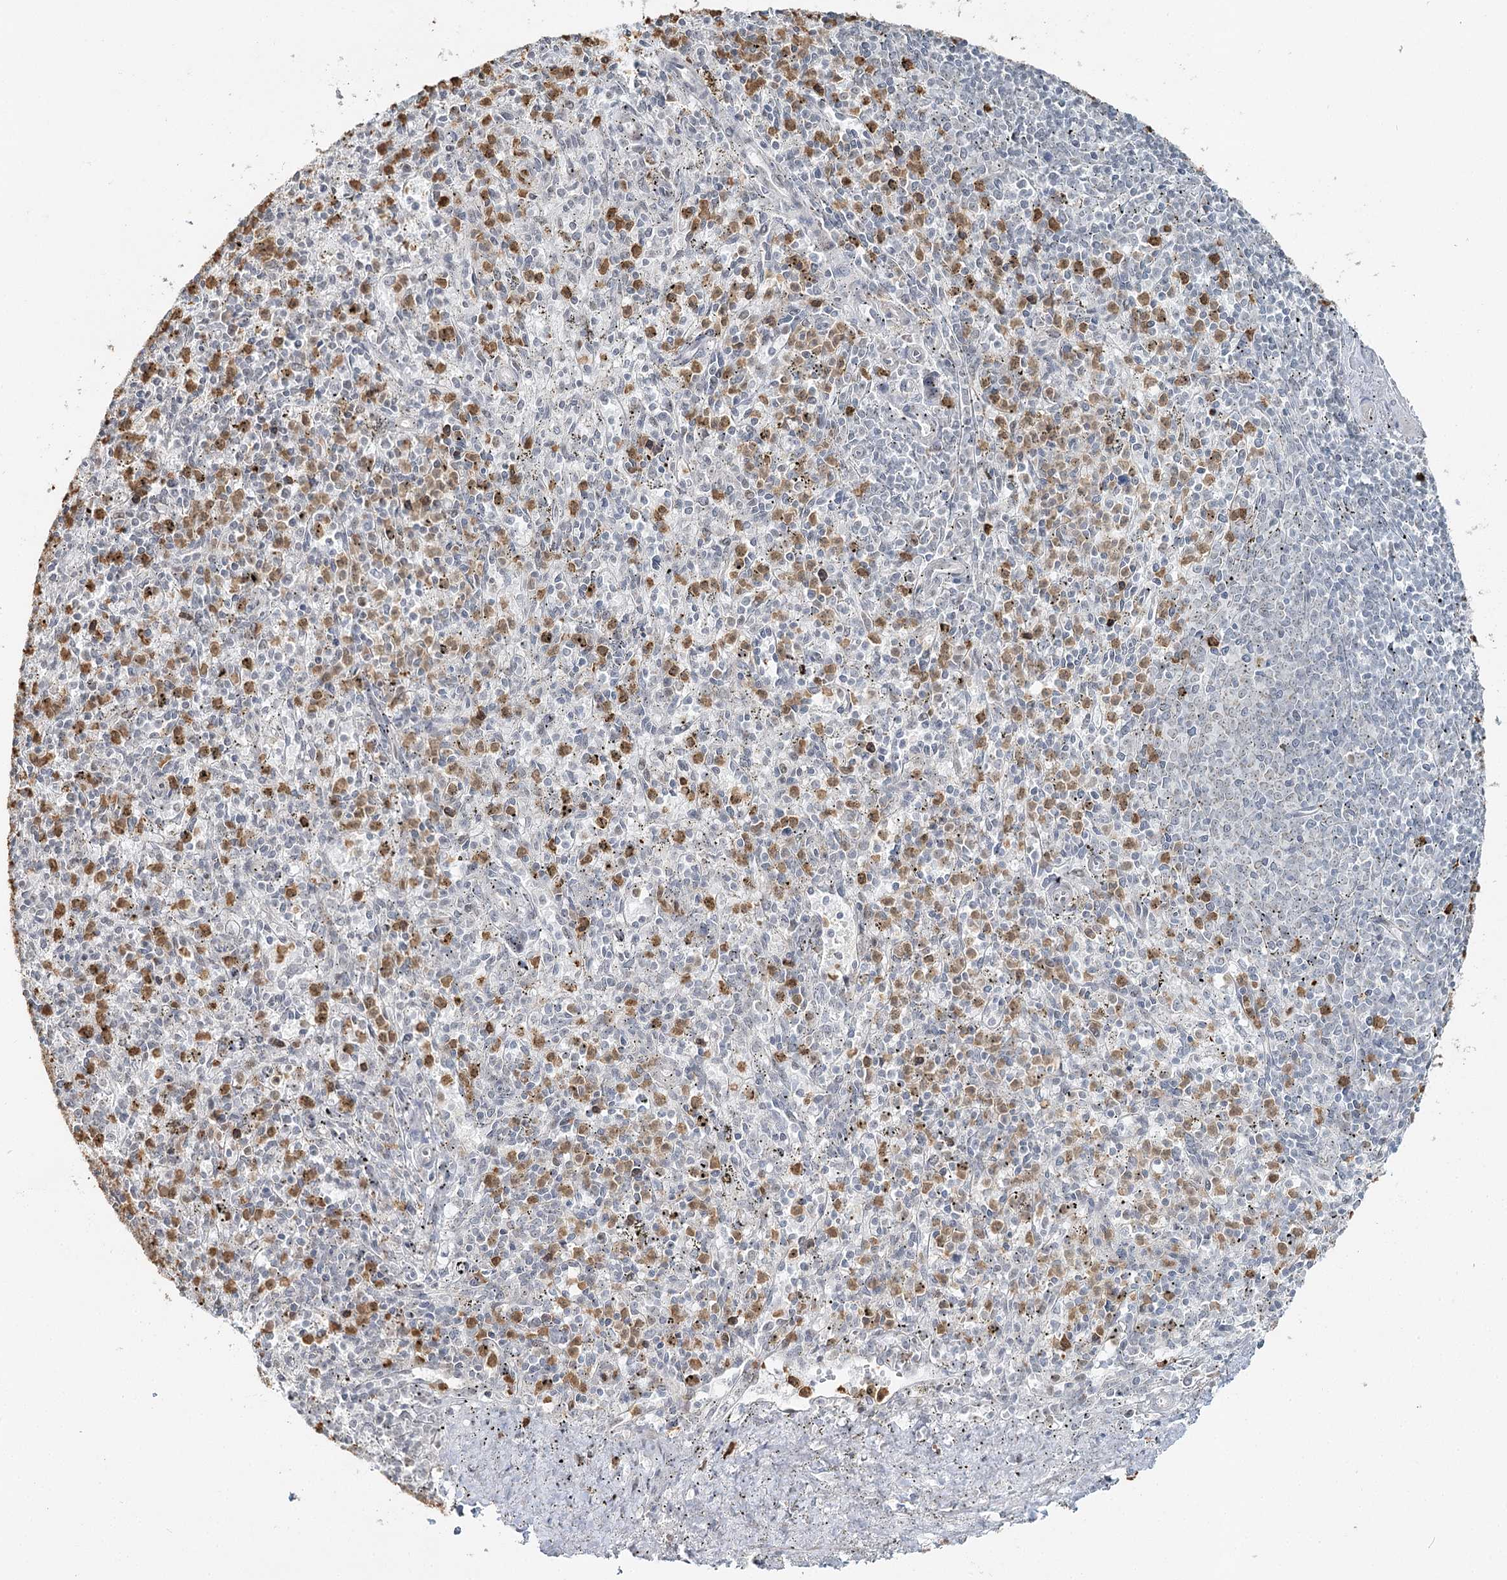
{"staining": {"intensity": "moderate", "quantity": "25%-75%", "location": "cytoplasmic/membranous"}, "tissue": "spleen", "cell_type": "Cells in red pulp", "image_type": "normal", "snomed": [{"axis": "morphology", "description": "Normal tissue, NOS"}, {"axis": "topography", "description": "Spleen"}], "caption": "A brown stain labels moderate cytoplasmic/membranous positivity of a protein in cells in red pulp of benign human spleen. The protein of interest is shown in brown color, while the nuclei are stained blue.", "gene": "ATAD1", "patient": {"sex": "male", "age": 72}}